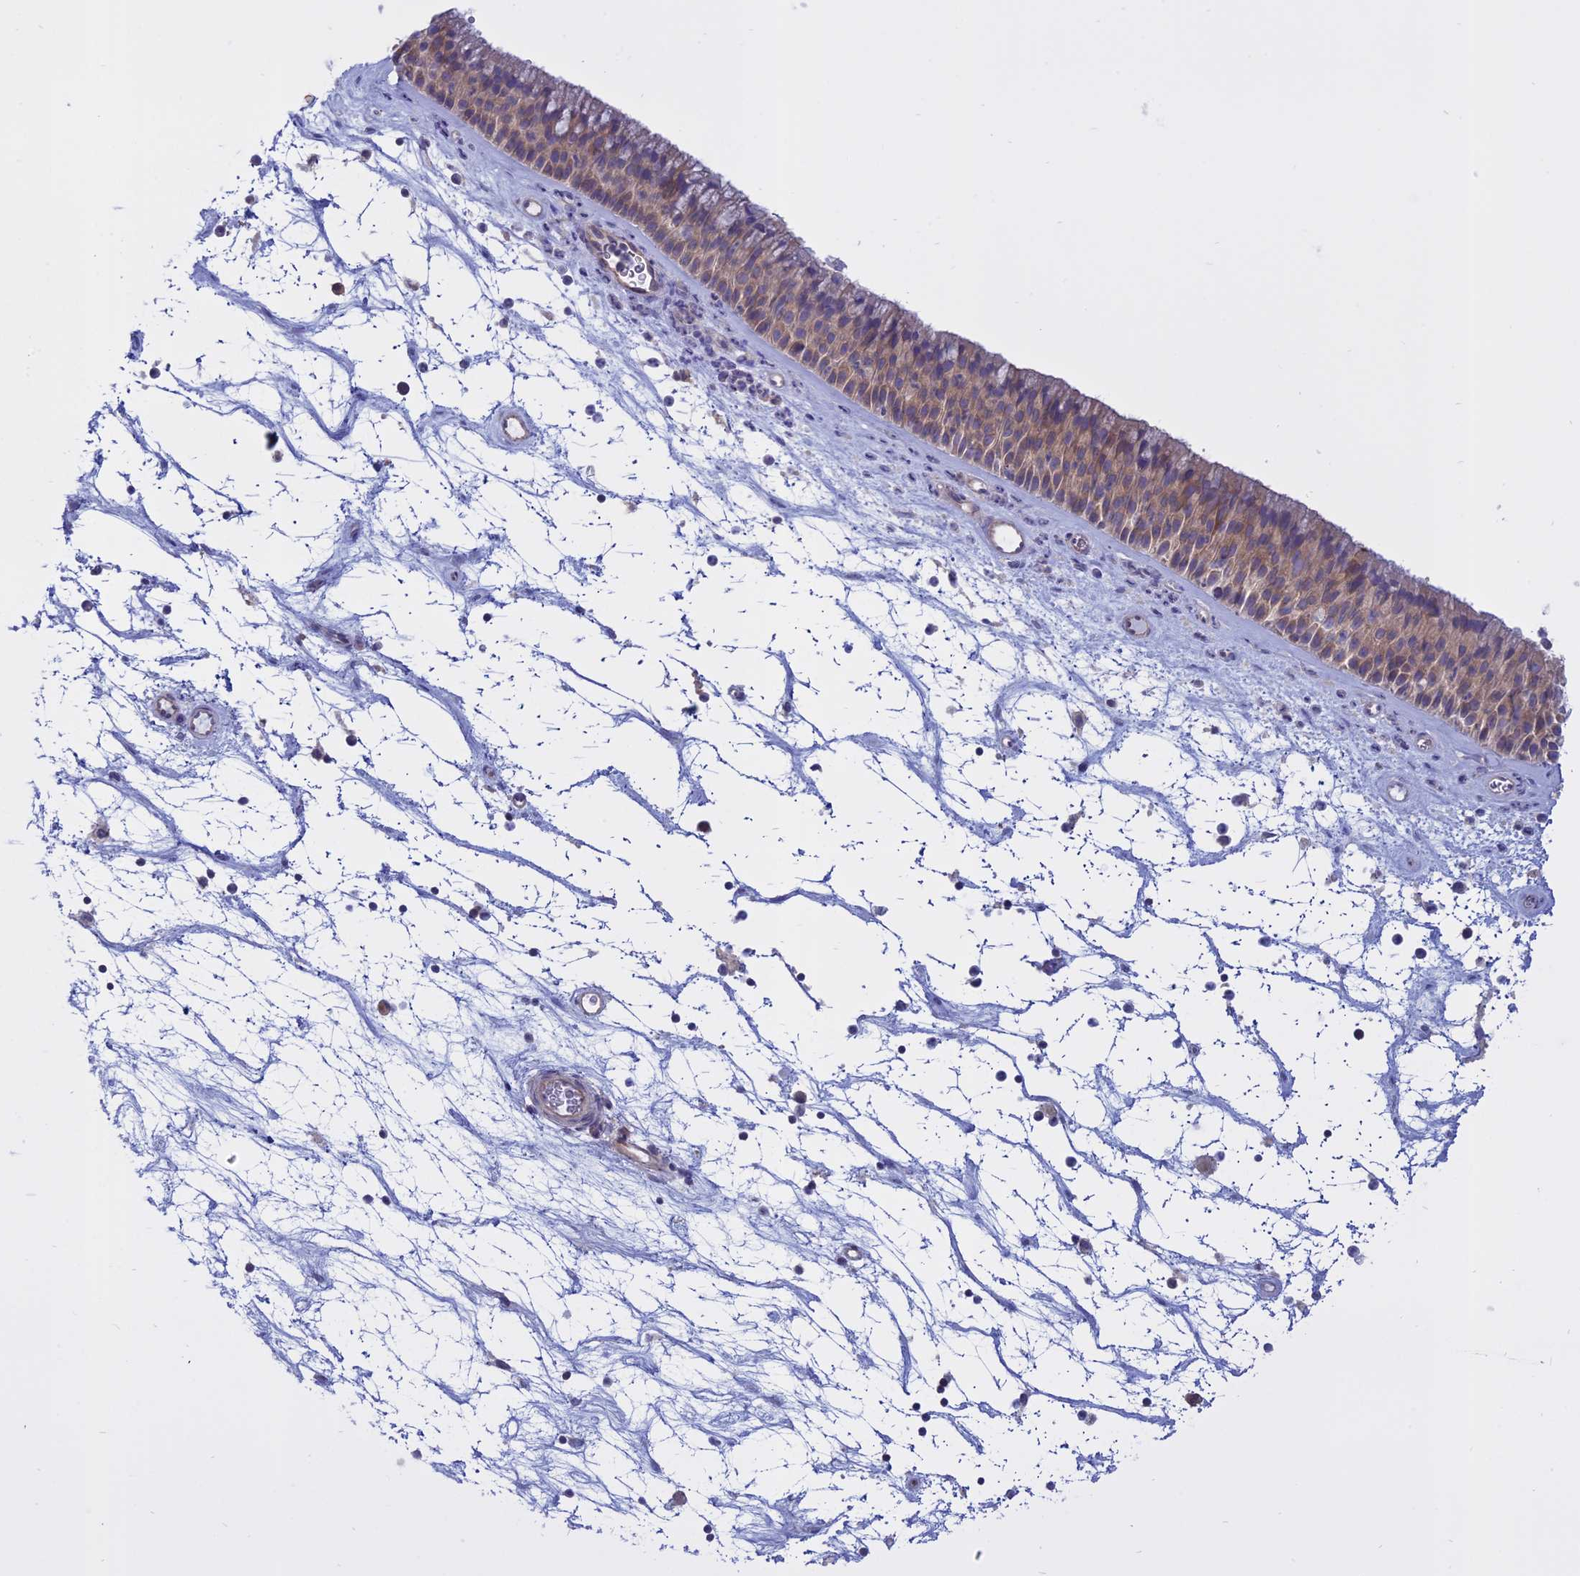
{"staining": {"intensity": "weak", "quantity": ">75%", "location": "cytoplasmic/membranous"}, "tissue": "nasopharynx", "cell_type": "Respiratory epithelial cells", "image_type": "normal", "snomed": [{"axis": "morphology", "description": "Normal tissue, NOS"}, {"axis": "topography", "description": "Nasopharynx"}], "caption": "Immunohistochemical staining of benign nasopharynx shows >75% levels of weak cytoplasmic/membranous protein expression in approximately >75% of respiratory epithelial cells.", "gene": "AHCYL1", "patient": {"sex": "male", "age": 64}}